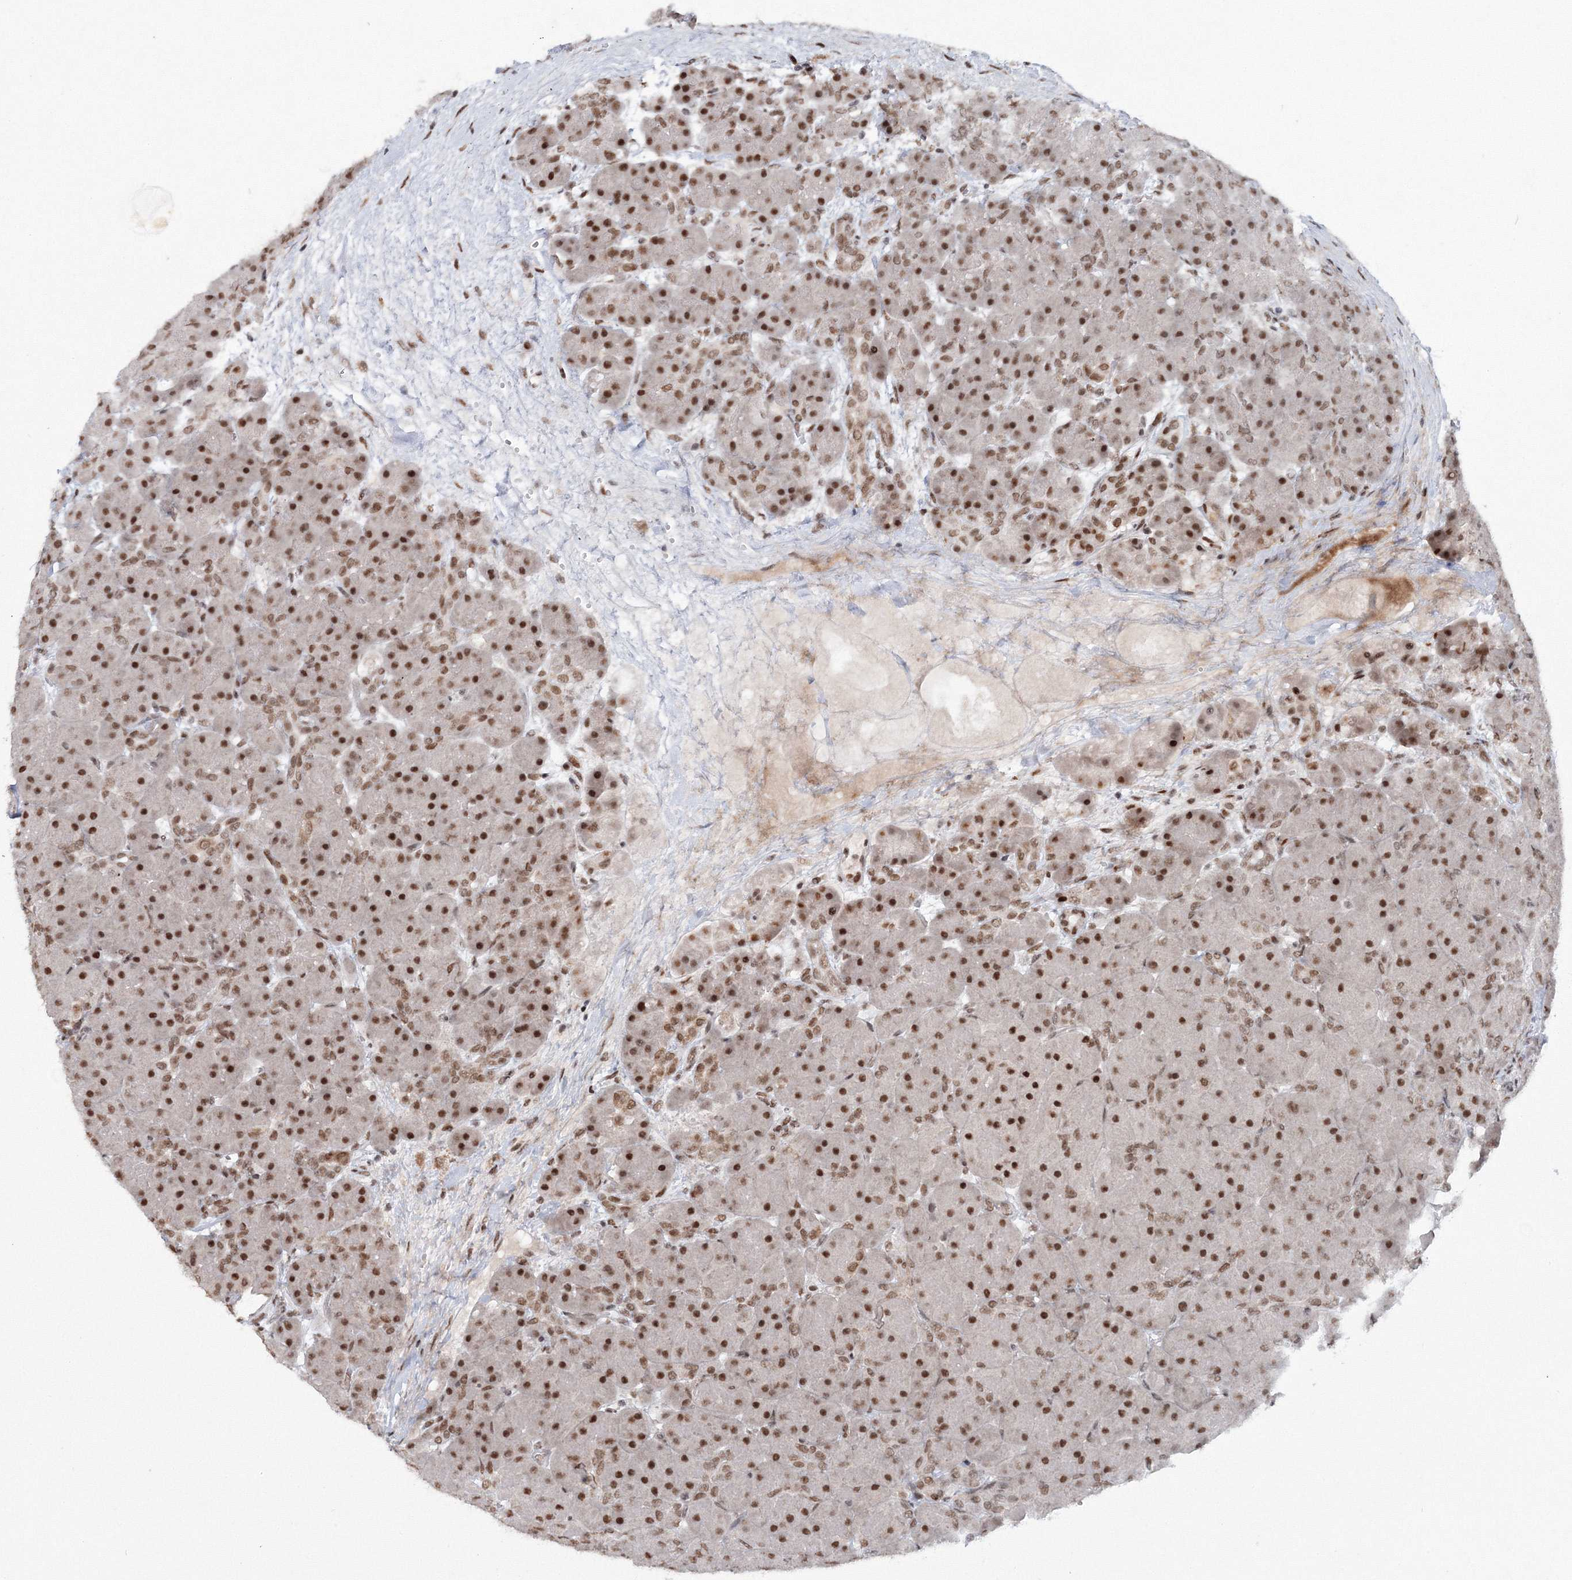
{"staining": {"intensity": "moderate", "quantity": ">75%", "location": "nuclear"}, "tissue": "pancreas", "cell_type": "Exocrine glandular cells", "image_type": "normal", "snomed": [{"axis": "morphology", "description": "Normal tissue, NOS"}, {"axis": "topography", "description": "Pancreas"}], "caption": "Protein expression analysis of benign human pancreas reveals moderate nuclear staining in about >75% of exocrine glandular cells. (DAB (3,3'-diaminobenzidine) IHC, brown staining for protein, blue staining for nuclei).", "gene": "C3orf33", "patient": {"sex": "male", "age": 66}}